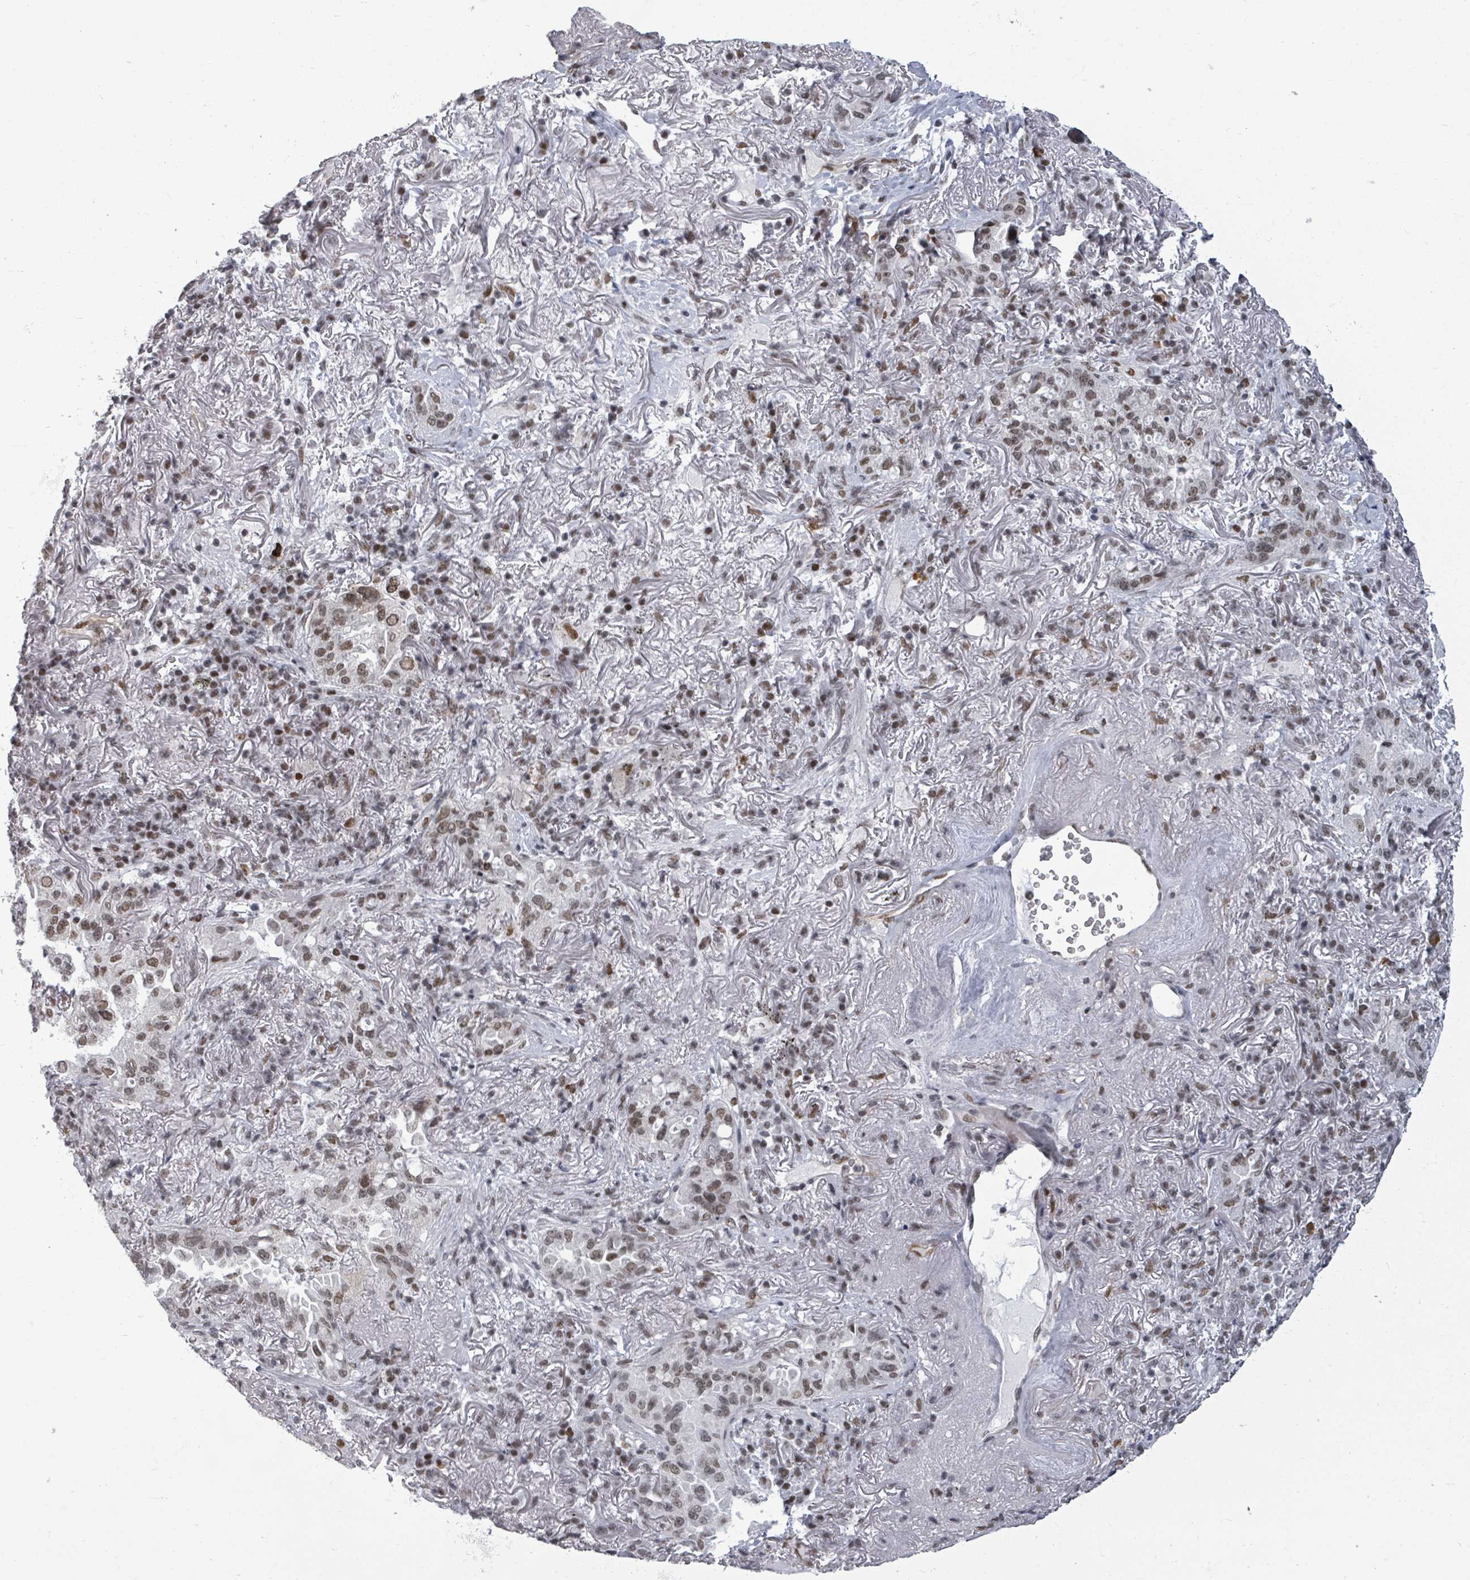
{"staining": {"intensity": "moderate", "quantity": ">75%", "location": "nuclear"}, "tissue": "lung cancer", "cell_type": "Tumor cells", "image_type": "cancer", "snomed": [{"axis": "morphology", "description": "Adenocarcinoma, NOS"}, {"axis": "topography", "description": "Lung"}], "caption": "Immunohistochemical staining of lung adenocarcinoma reveals moderate nuclear protein expression in approximately >75% of tumor cells. (Brightfield microscopy of DAB IHC at high magnification).", "gene": "ERCC5", "patient": {"sex": "female", "age": 69}}